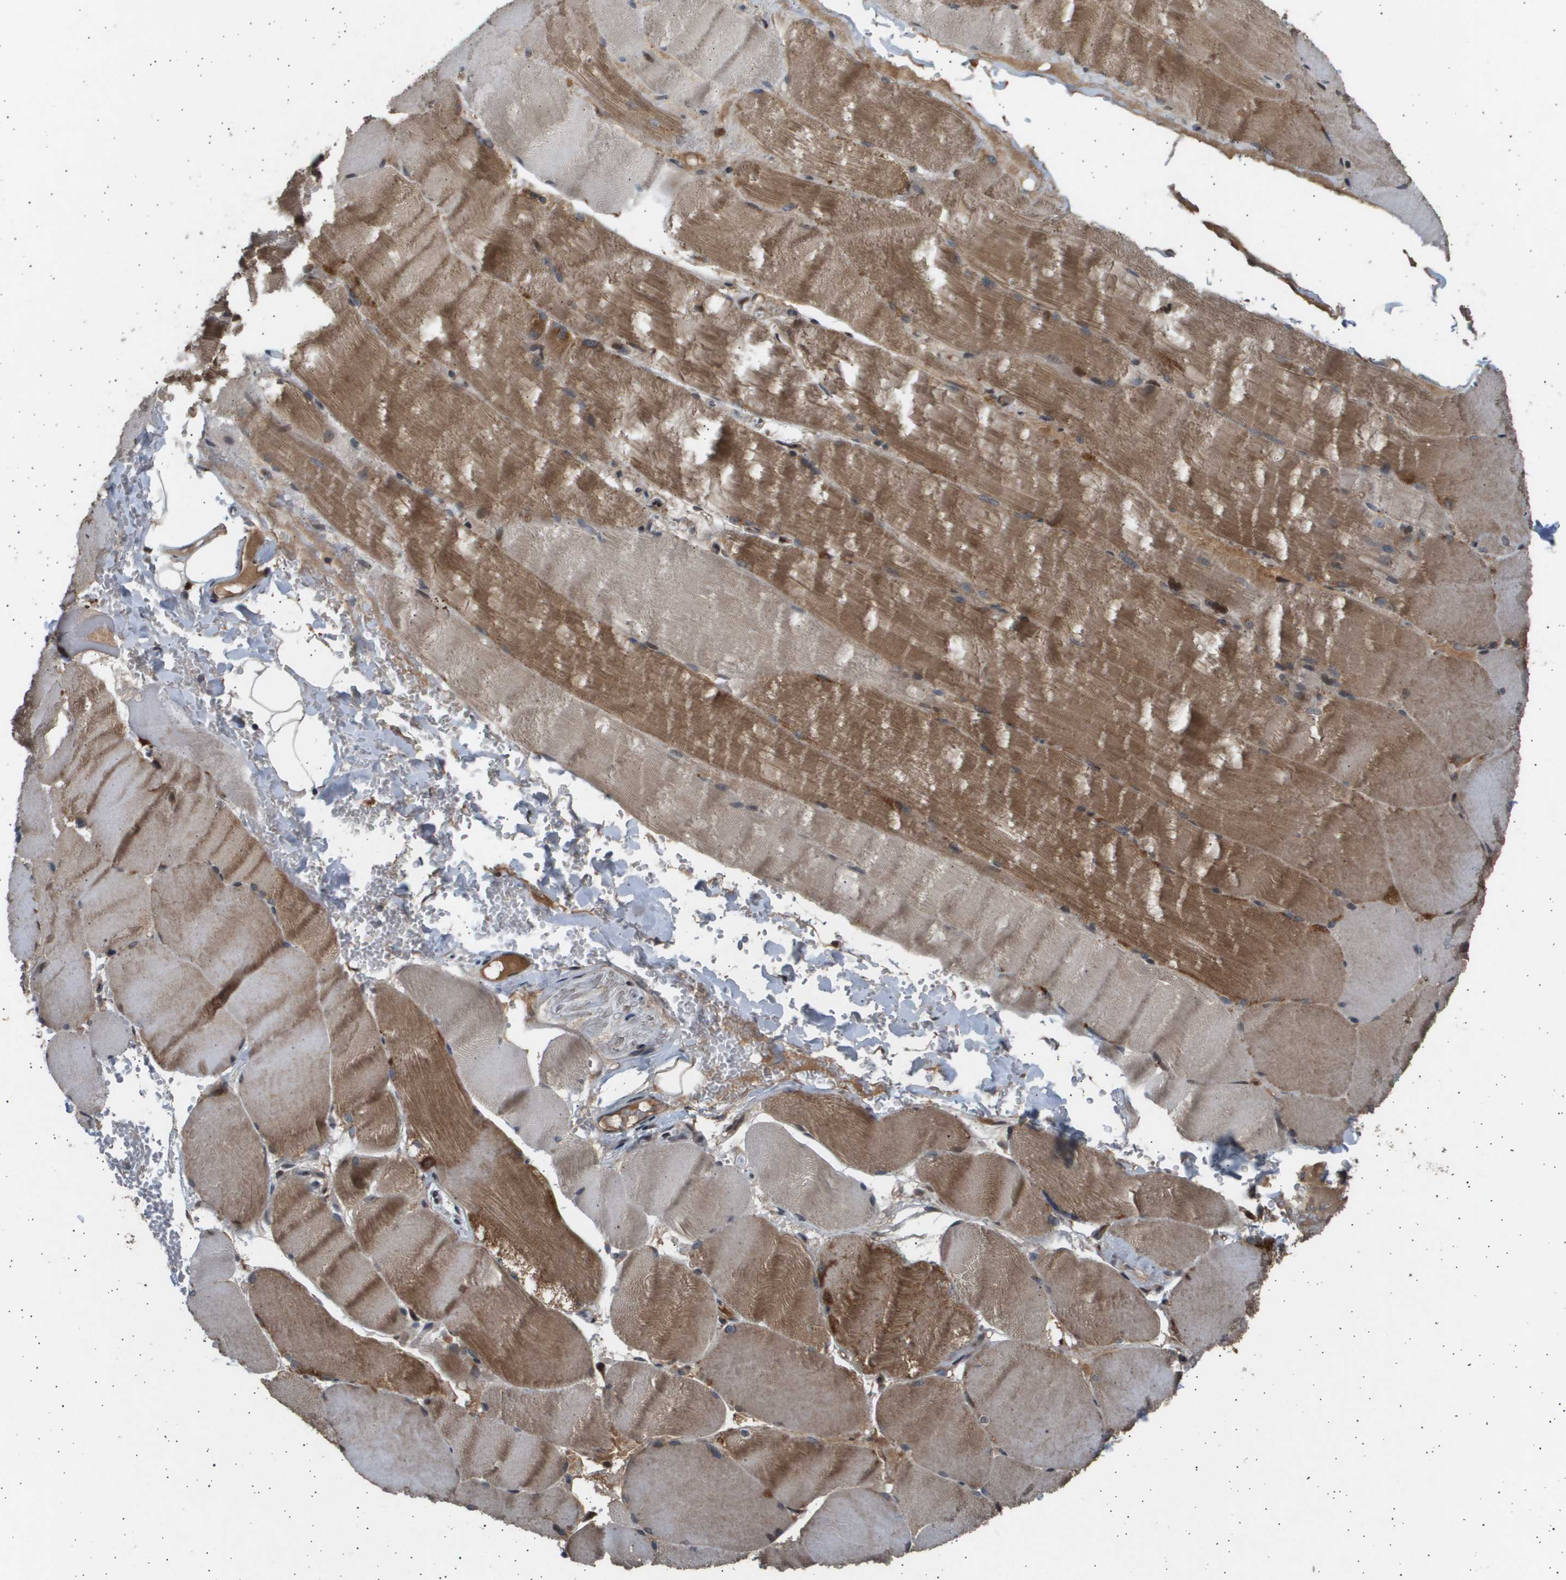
{"staining": {"intensity": "moderate", "quantity": ">75%", "location": "cytoplasmic/membranous"}, "tissue": "skeletal muscle", "cell_type": "Myocytes", "image_type": "normal", "snomed": [{"axis": "morphology", "description": "Normal tissue, NOS"}, {"axis": "topography", "description": "Skin"}, {"axis": "topography", "description": "Skeletal muscle"}], "caption": "A medium amount of moderate cytoplasmic/membranous expression is appreciated in approximately >75% of myocytes in normal skeletal muscle.", "gene": "TNRC6A", "patient": {"sex": "male", "age": 83}}